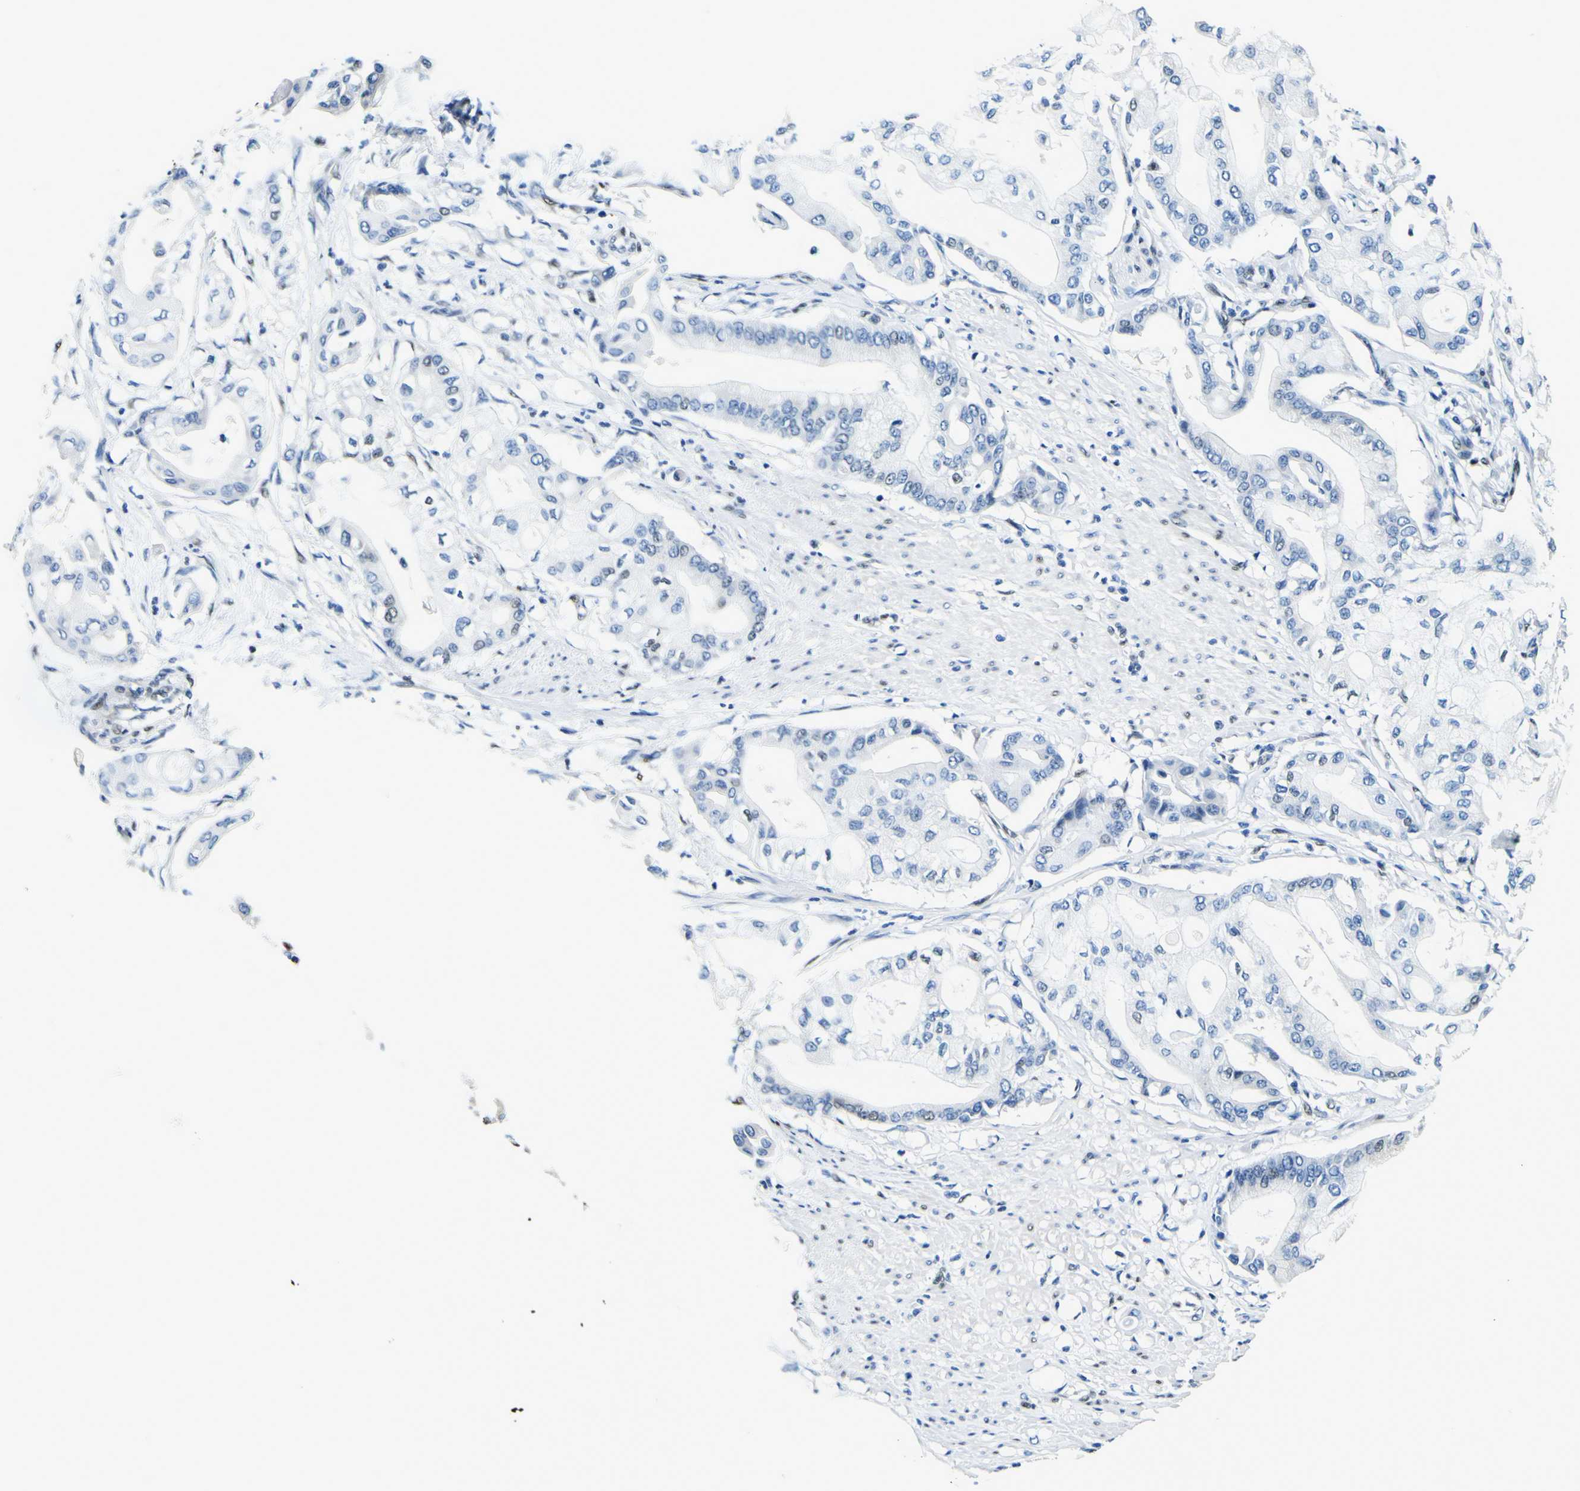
{"staining": {"intensity": "negative", "quantity": "none", "location": "none"}, "tissue": "pancreatic cancer", "cell_type": "Tumor cells", "image_type": "cancer", "snomed": [{"axis": "morphology", "description": "Adenocarcinoma, NOS"}, {"axis": "morphology", "description": "Adenocarcinoma, metastatic, NOS"}, {"axis": "topography", "description": "Lymph node"}, {"axis": "topography", "description": "Pancreas"}, {"axis": "topography", "description": "Duodenum"}], "caption": "Immunohistochemistry (IHC) photomicrograph of neoplastic tissue: pancreatic cancer (metastatic adenocarcinoma) stained with DAB exhibits no significant protein staining in tumor cells.", "gene": "SP1", "patient": {"sex": "female", "age": 64}}